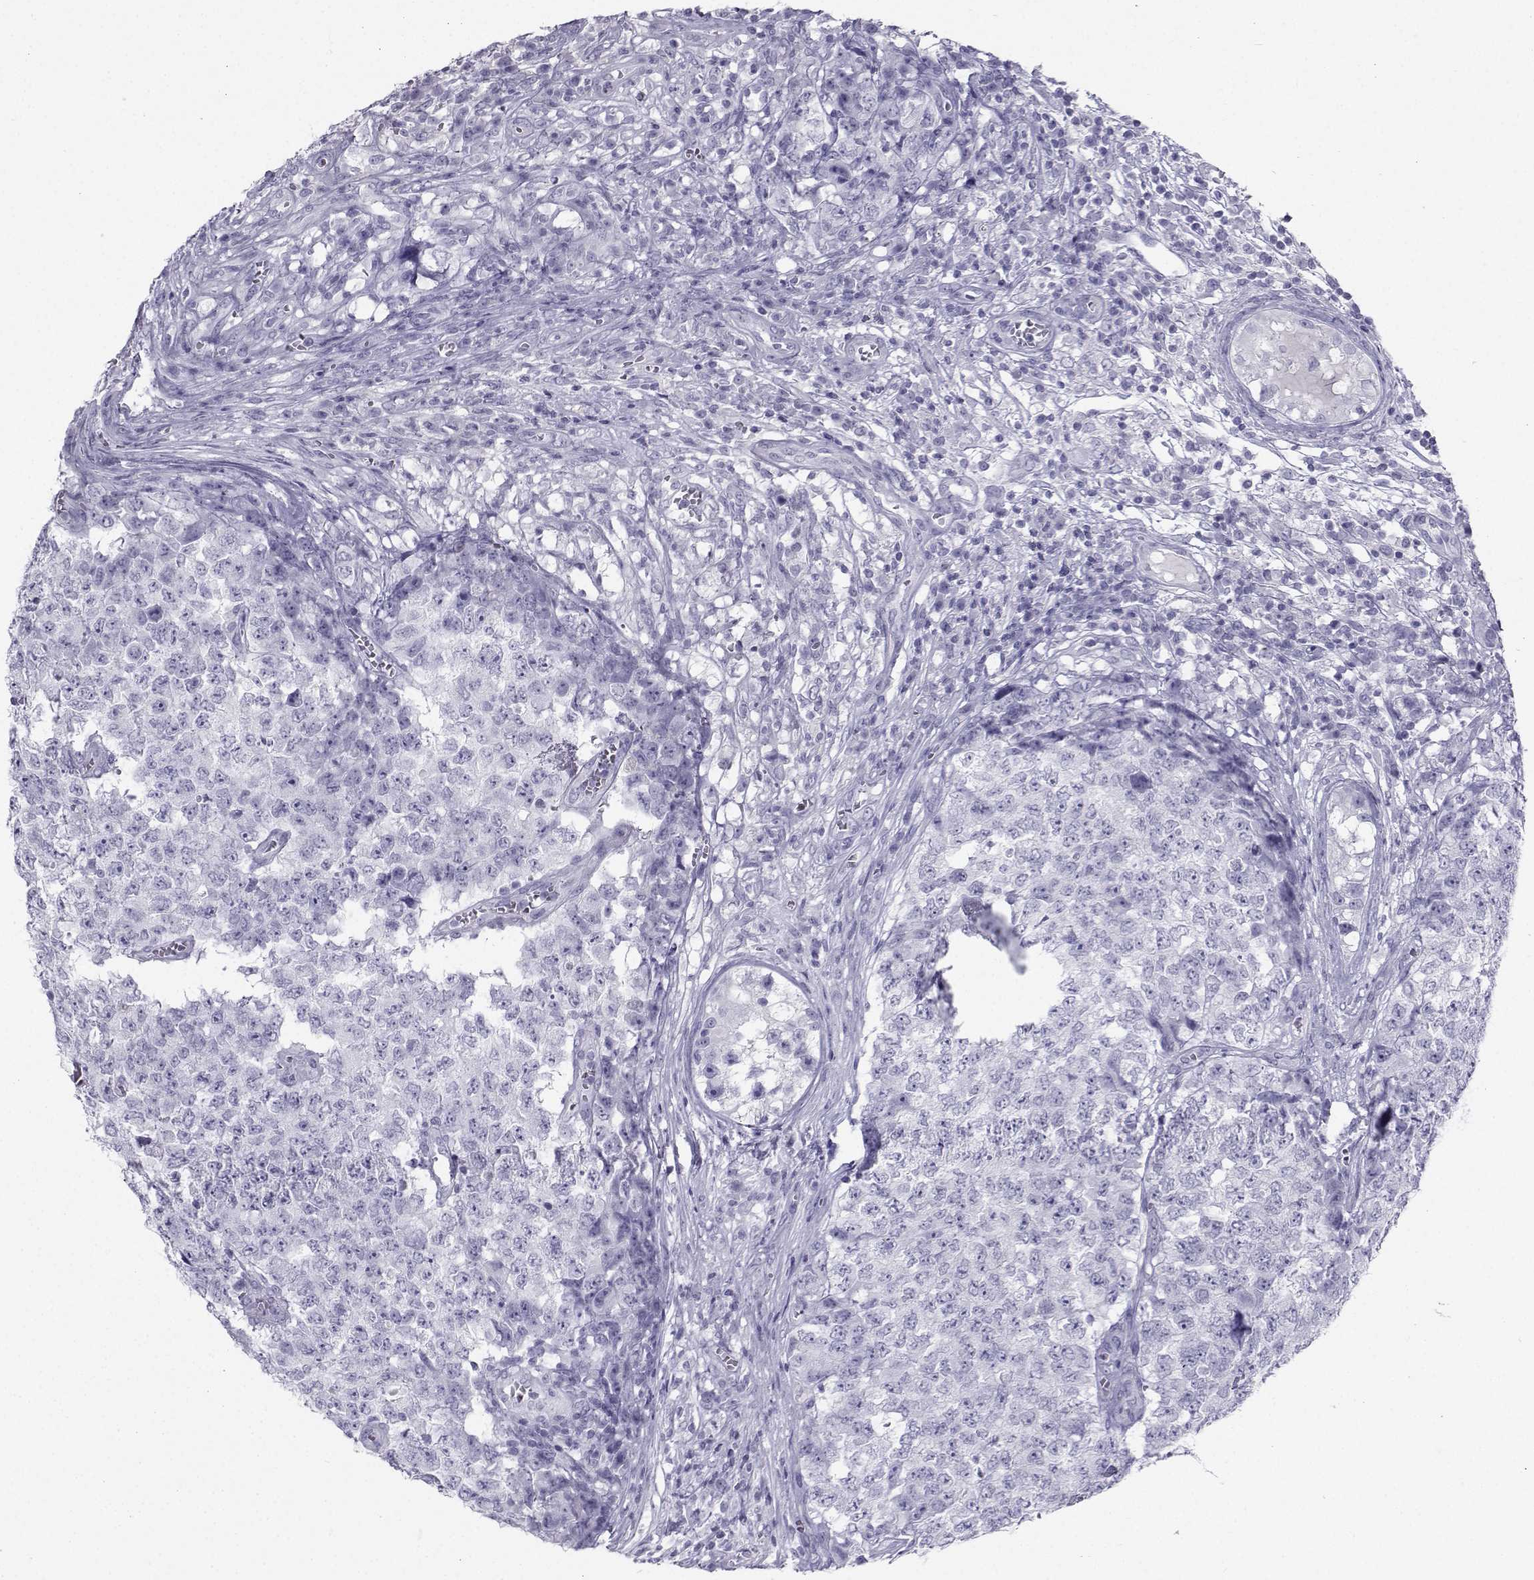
{"staining": {"intensity": "negative", "quantity": "none", "location": "none"}, "tissue": "testis cancer", "cell_type": "Tumor cells", "image_type": "cancer", "snomed": [{"axis": "morphology", "description": "Carcinoma, Embryonal, NOS"}, {"axis": "topography", "description": "Testis"}], "caption": "A high-resolution image shows immunohistochemistry (IHC) staining of testis cancer (embryonal carcinoma), which reveals no significant staining in tumor cells.", "gene": "SST", "patient": {"sex": "male", "age": 23}}